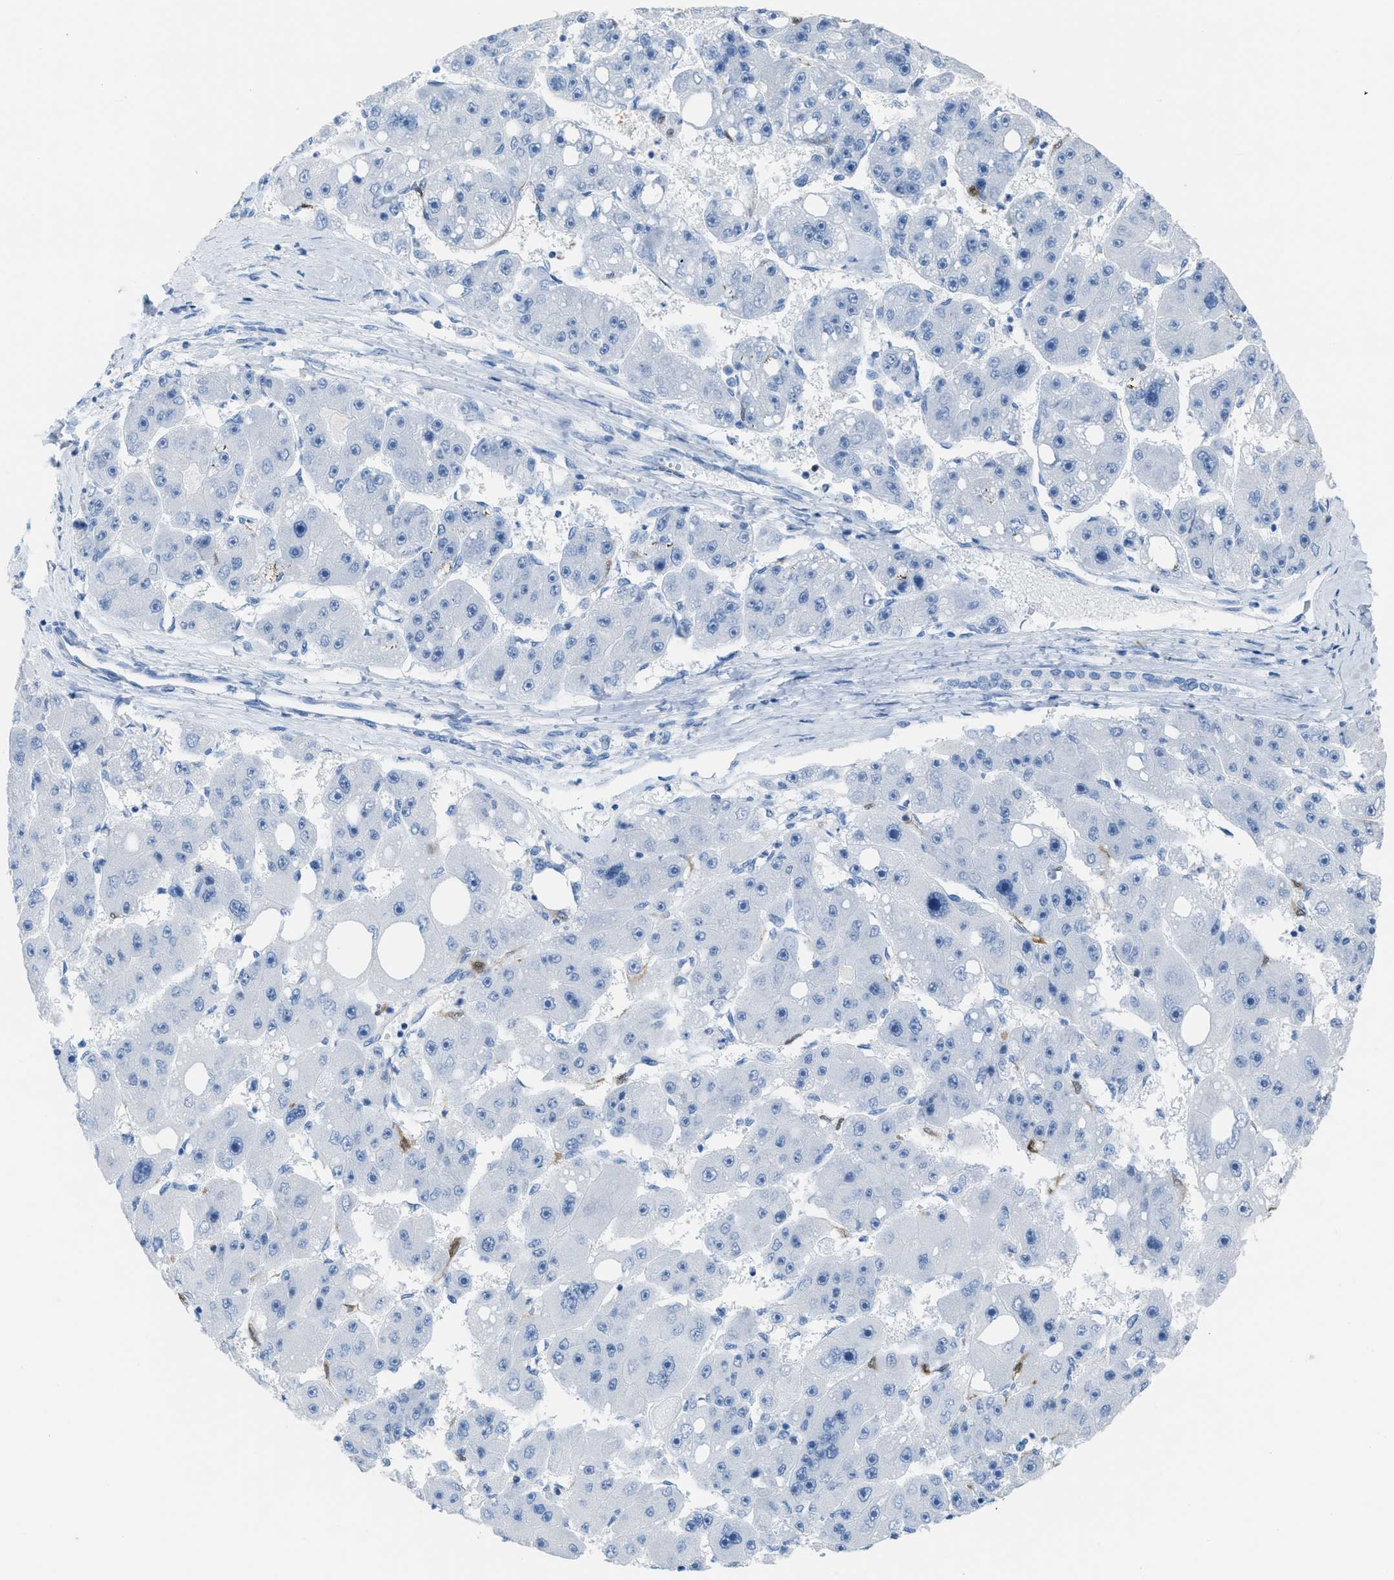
{"staining": {"intensity": "negative", "quantity": "none", "location": "none"}, "tissue": "liver cancer", "cell_type": "Tumor cells", "image_type": "cancer", "snomed": [{"axis": "morphology", "description": "Carcinoma, Hepatocellular, NOS"}, {"axis": "topography", "description": "Liver"}], "caption": "Immunohistochemical staining of hepatocellular carcinoma (liver) displays no significant staining in tumor cells. (DAB IHC with hematoxylin counter stain).", "gene": "CDKN2A", "patient": {"sex": "female", "age": 61}}